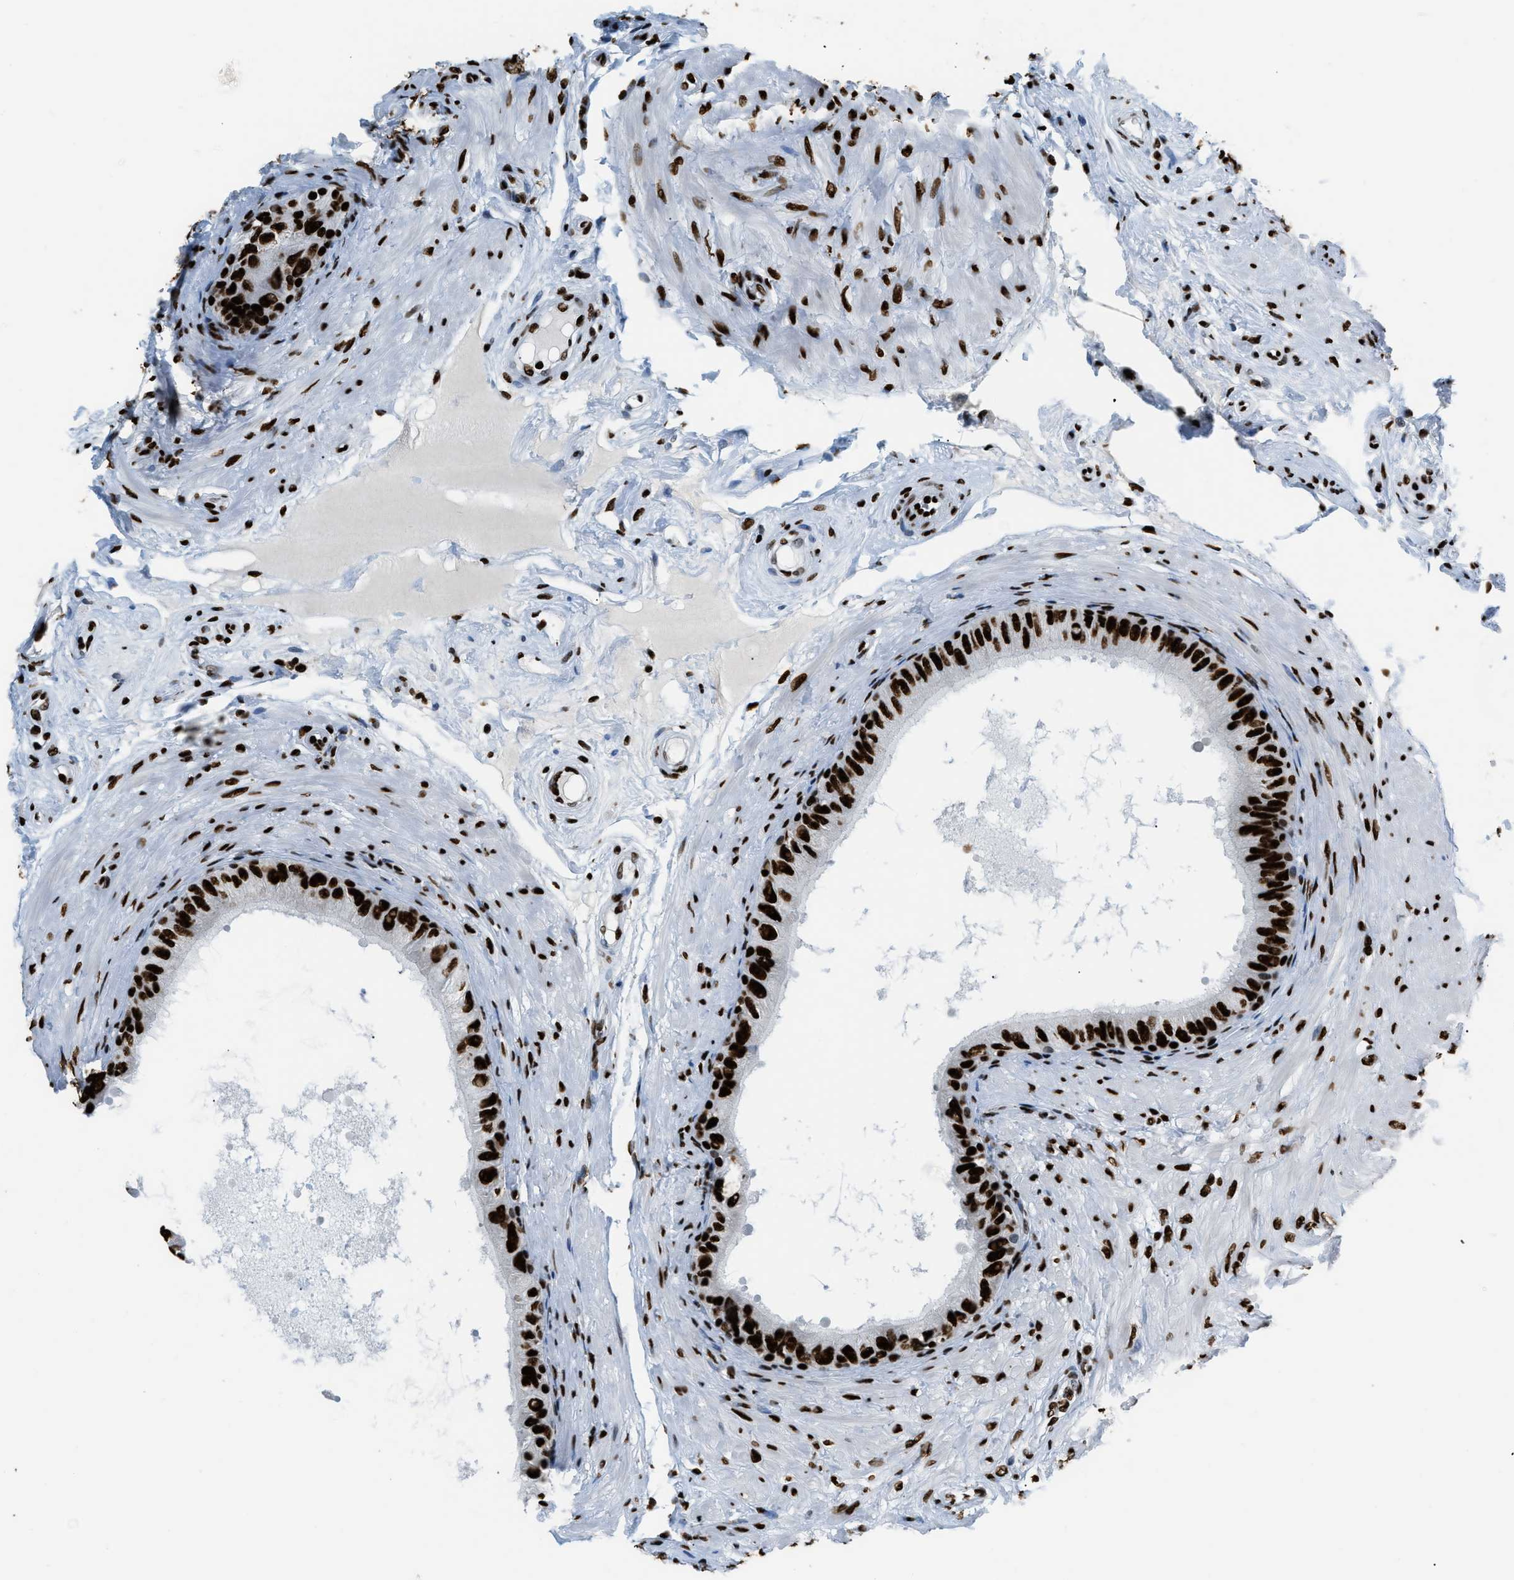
{"staining": {"intensity": "strong", "quantity": ">75%", "location": "nuclear"}, "tissue": "epididymis", "cell_type": "Glandular cells", "image_type": "normal", "snomed": [{"axis": "morphology", "description": "Normal tissue, NOS"}, {"axis": "topography", "description": "Epididymis"}], "caption": "IHC histopathology image of benign epididymis: human epididymis stained using IHC demonstrates high levels of strong protein expression localized specifically in the nuclear of glandular cells, appearing as a nuclear brown color.", "gene": "HNRNPM", "patient": {"sex": "male", "age": 68}}